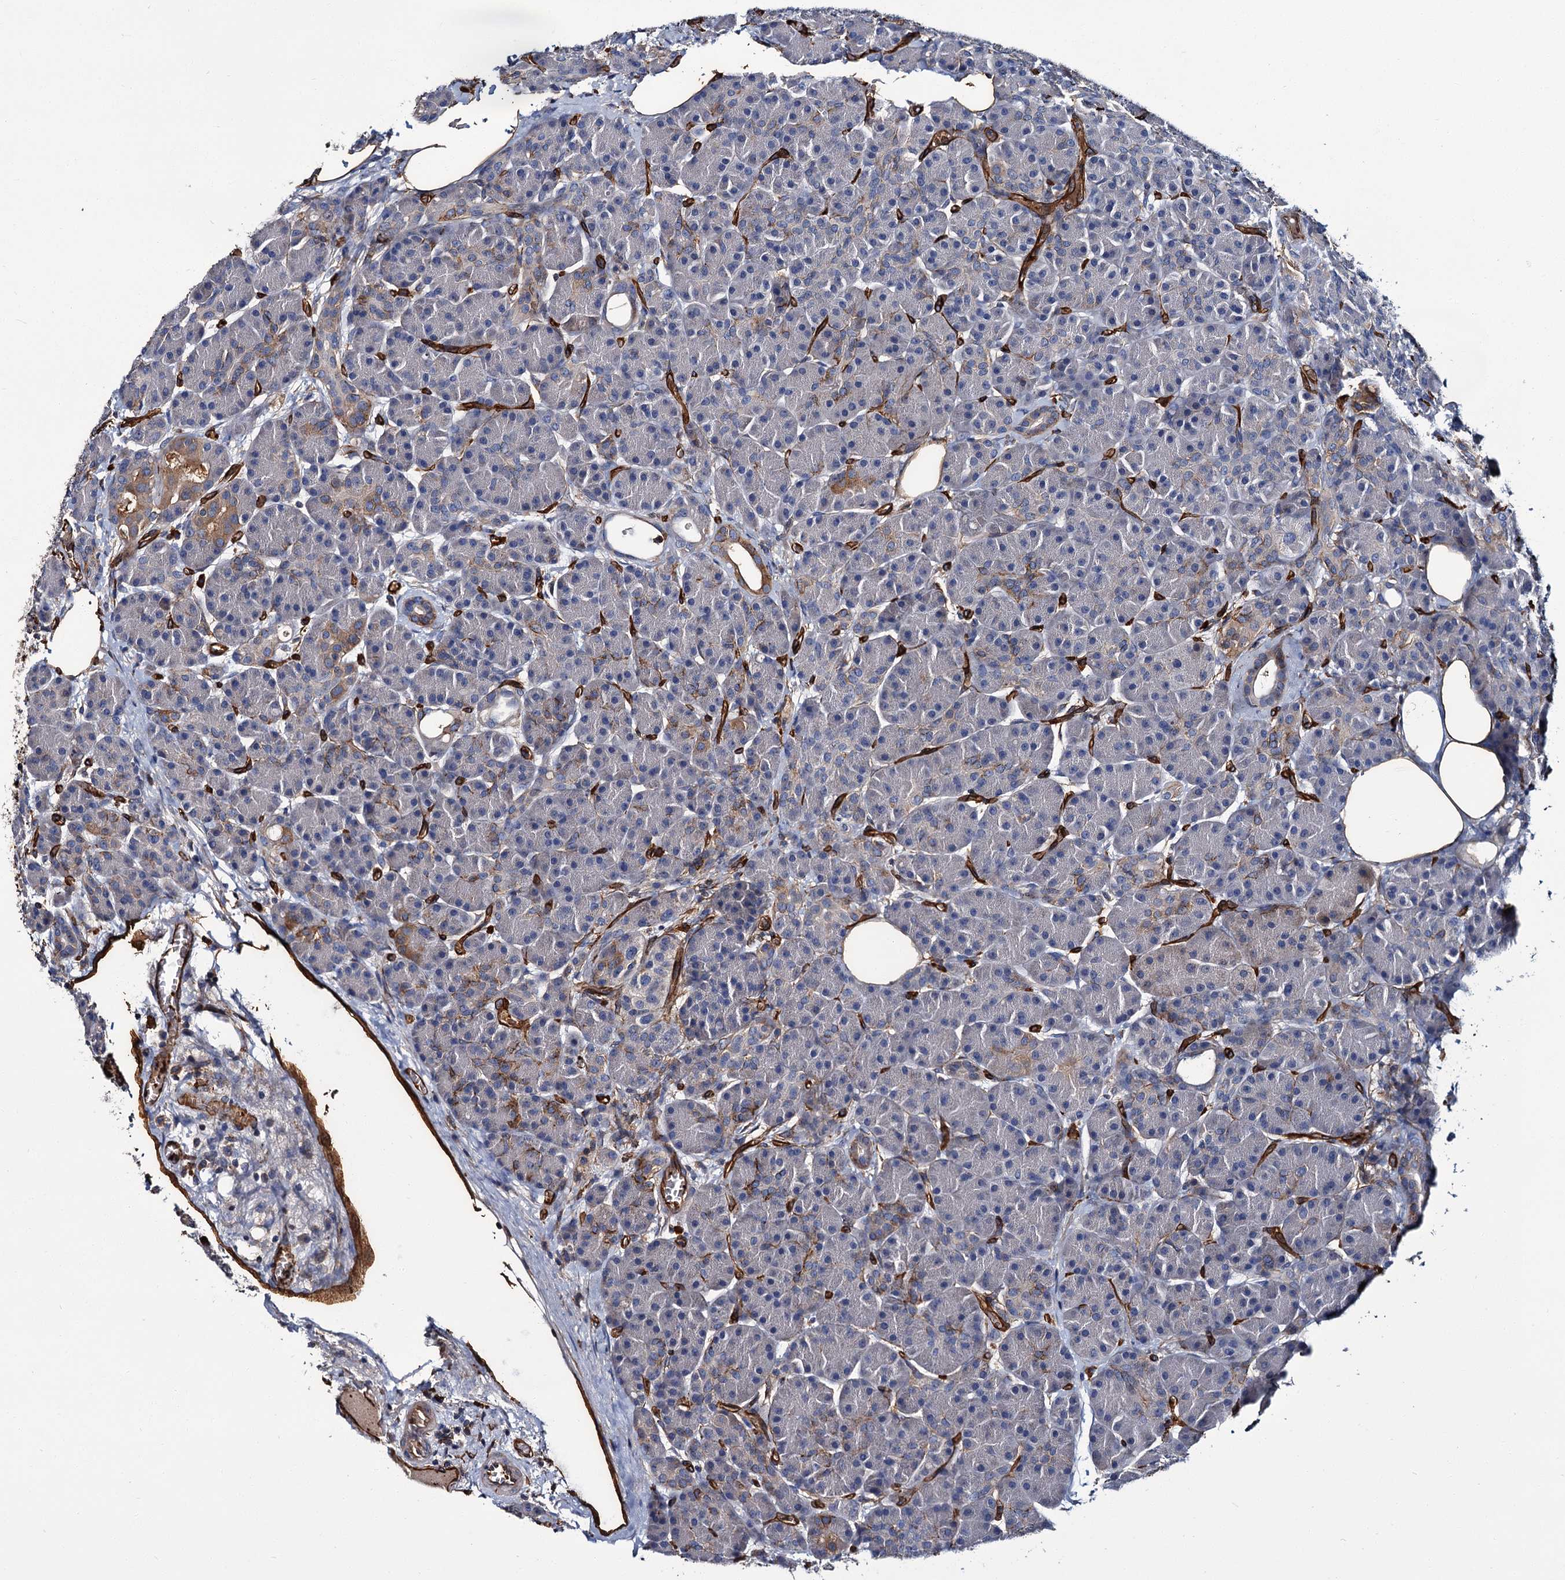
{"staining": {"intensity": "moderate", "quantity": "<25%", "location": "cytoplasmic/membranous"}, "tissue": "pancreas", "cell_type": "Exocrine glandular cells", "image_type": "normal", "snomed": [{"axis": "morphology", "description": "Normal tissue, NOS"}, {"axis": "topography", "description": "Pancreas"}], "caption": "This photomicrograph reveals immunohistochemistry (IHC) staining of benign human pancreas, with low moderate cytoplasmic/membranous positivity in approximately <25% of exocrine glandular cells.", "gene": "CACNA1C", "patient": {"sex": "male", "age": 63}}